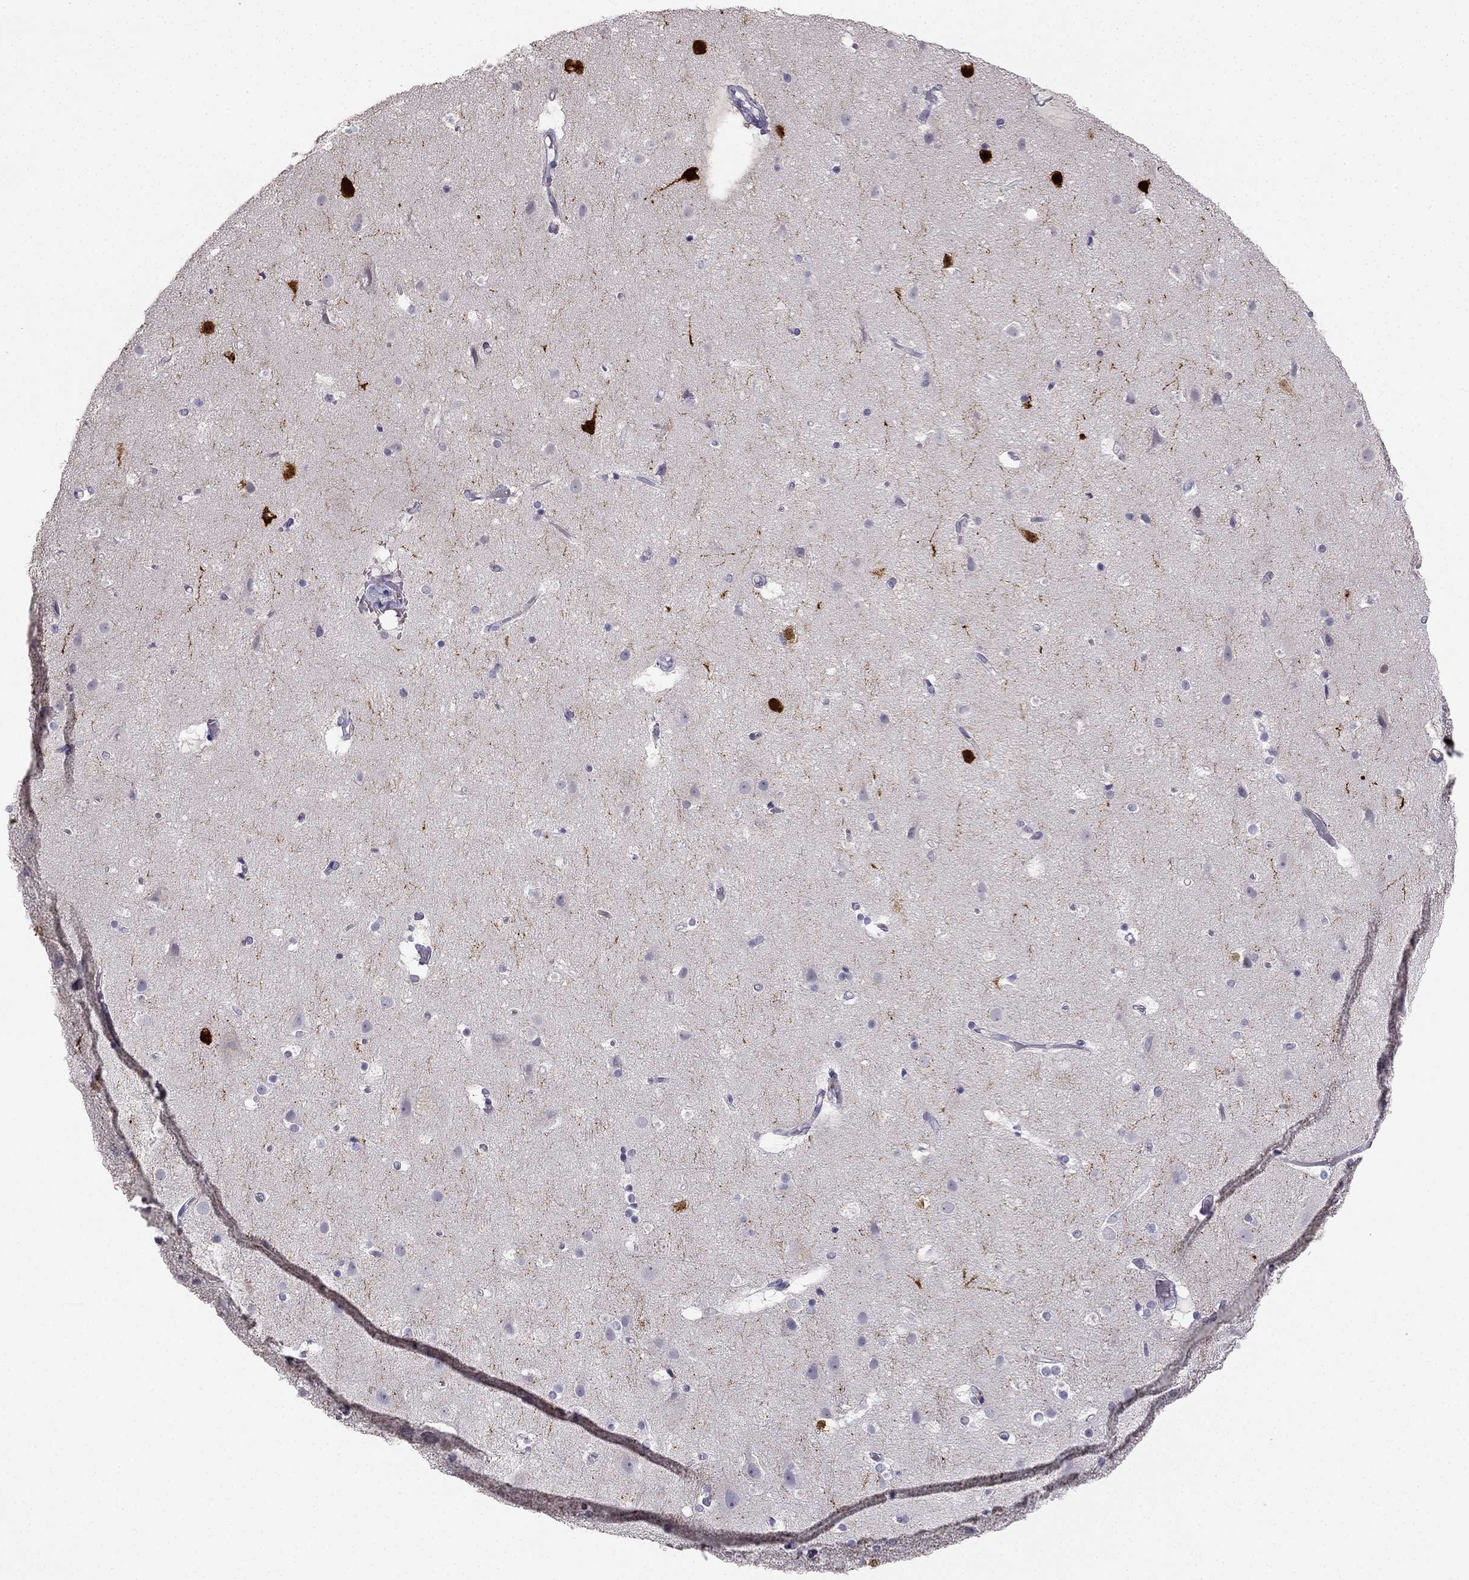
{"staining": {"intensity": "negative", "quantity": "none", "location": "none"}, "tissue": "cerebral cortex", "cell_type": "Endothelial cells", "image_type": "normal", "snomed": [{"axis": "morphology", "description": "Normal tissue, NOS"}, {"axis": "topography", "description": "Cerebral cortex"}], "caption": "Immunohistochemistry of normal human cerebral cortex displays no expression in endothelial cells. (Stains: DAB (3,3'-diaminobenzidine) IHC with hematoxylin counter stain, Microscopy: brightfield microscopy at high magnification).", "gene": "CALB2", "patient": {"sex": "female", "age": 52}}